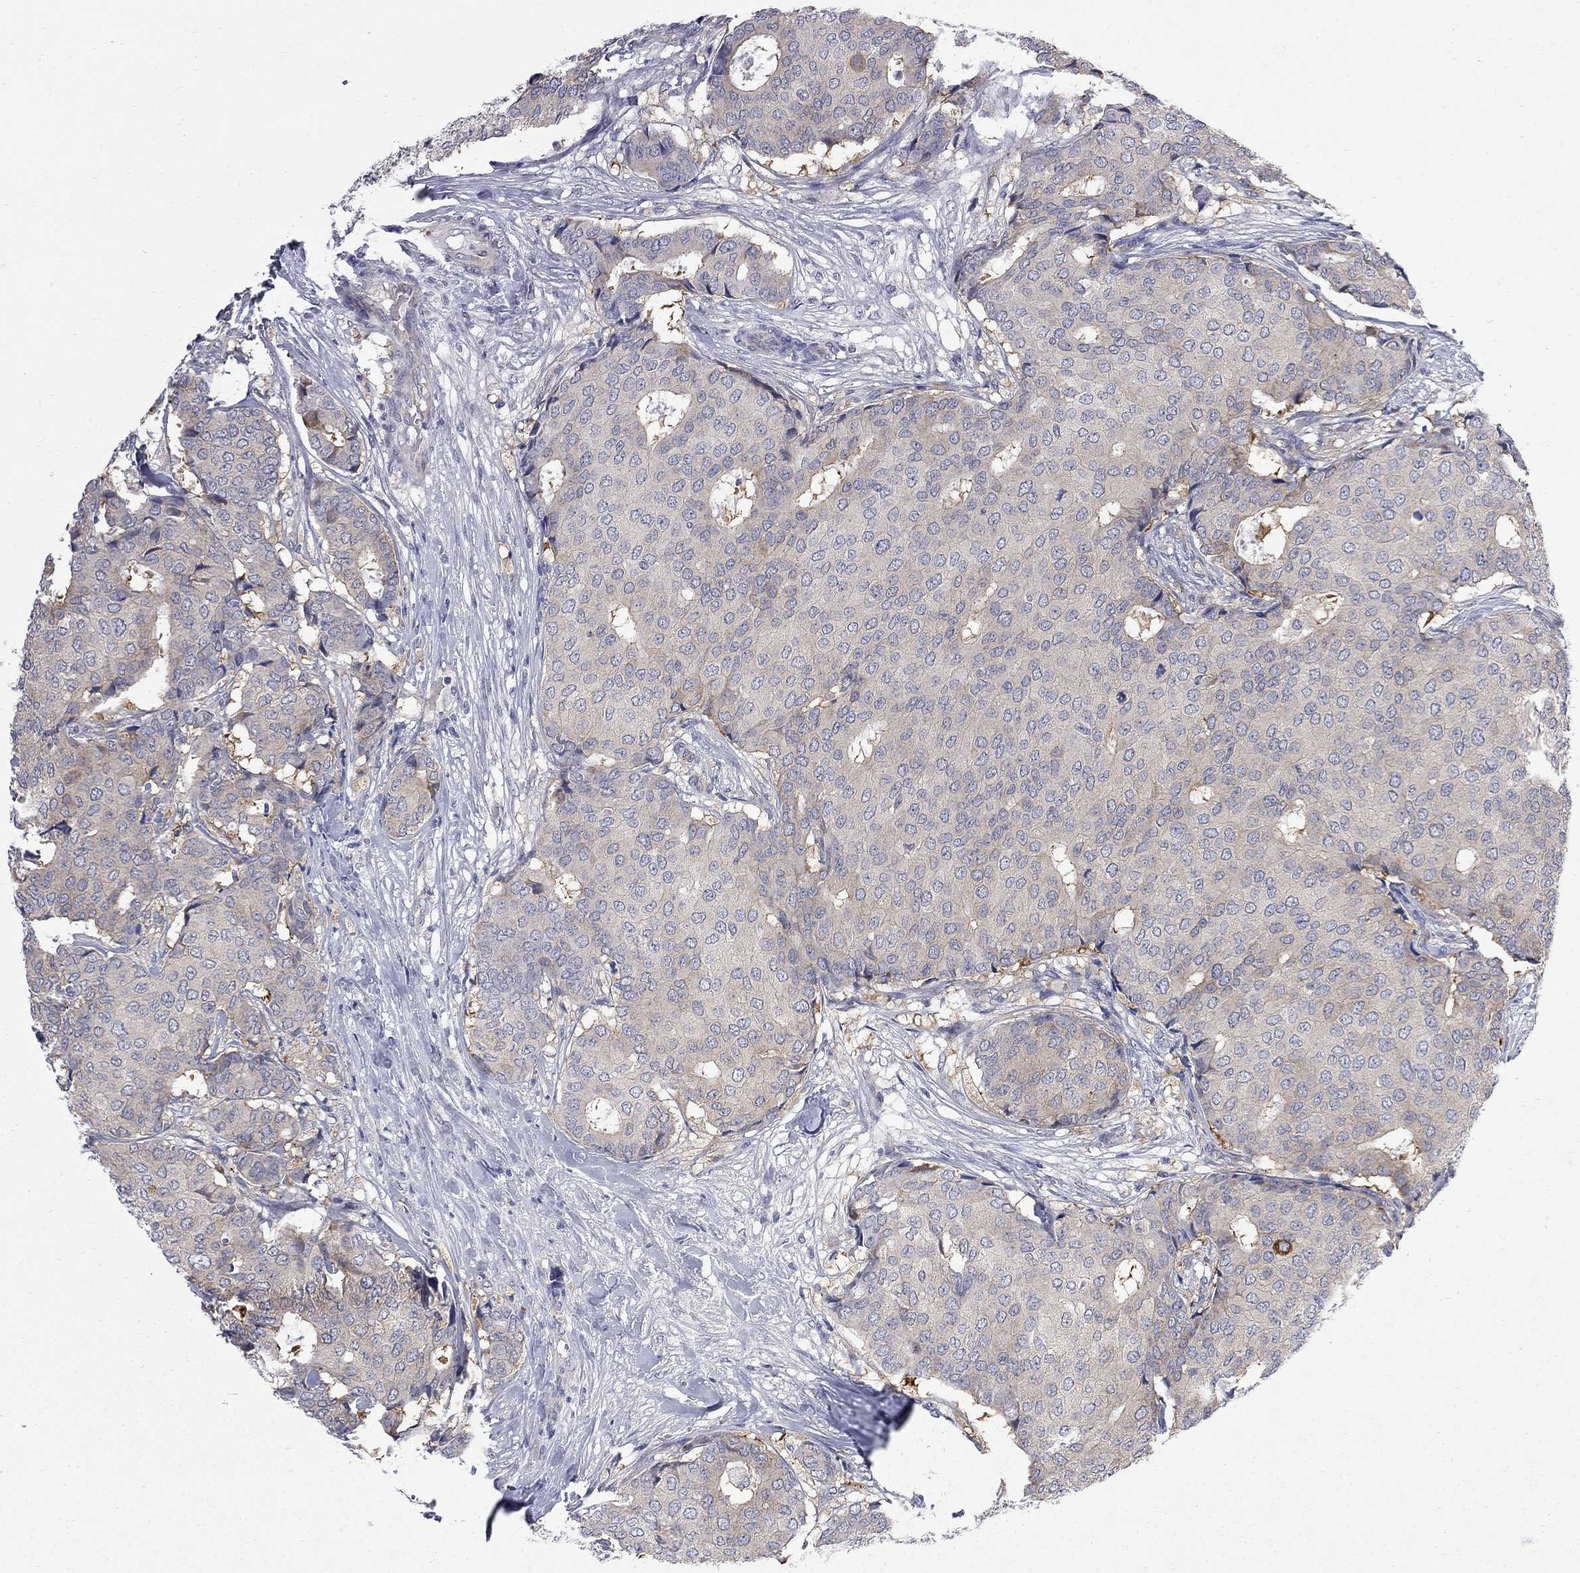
{"staining": {"intensity": "negative", "quantity": "none", "location": "none"}, "tissue": "breast cancer", "cell_type": "Tumor cells", "image_type": "cancer", "snomed": [{"axis": "morphology", "description": "Duct carcinoma"}, {"axis": "topography", "description": "Breast"}], "caption": "IHC micrograph of neoplastic tissue: breast invasive ductal carcinoma stained with DAB (3,3'-diaminobenzidine) displays no significant protein staining in tumor cells.", "gene": "GALNT8", "patient": {"sex": "female", "age": 75}}